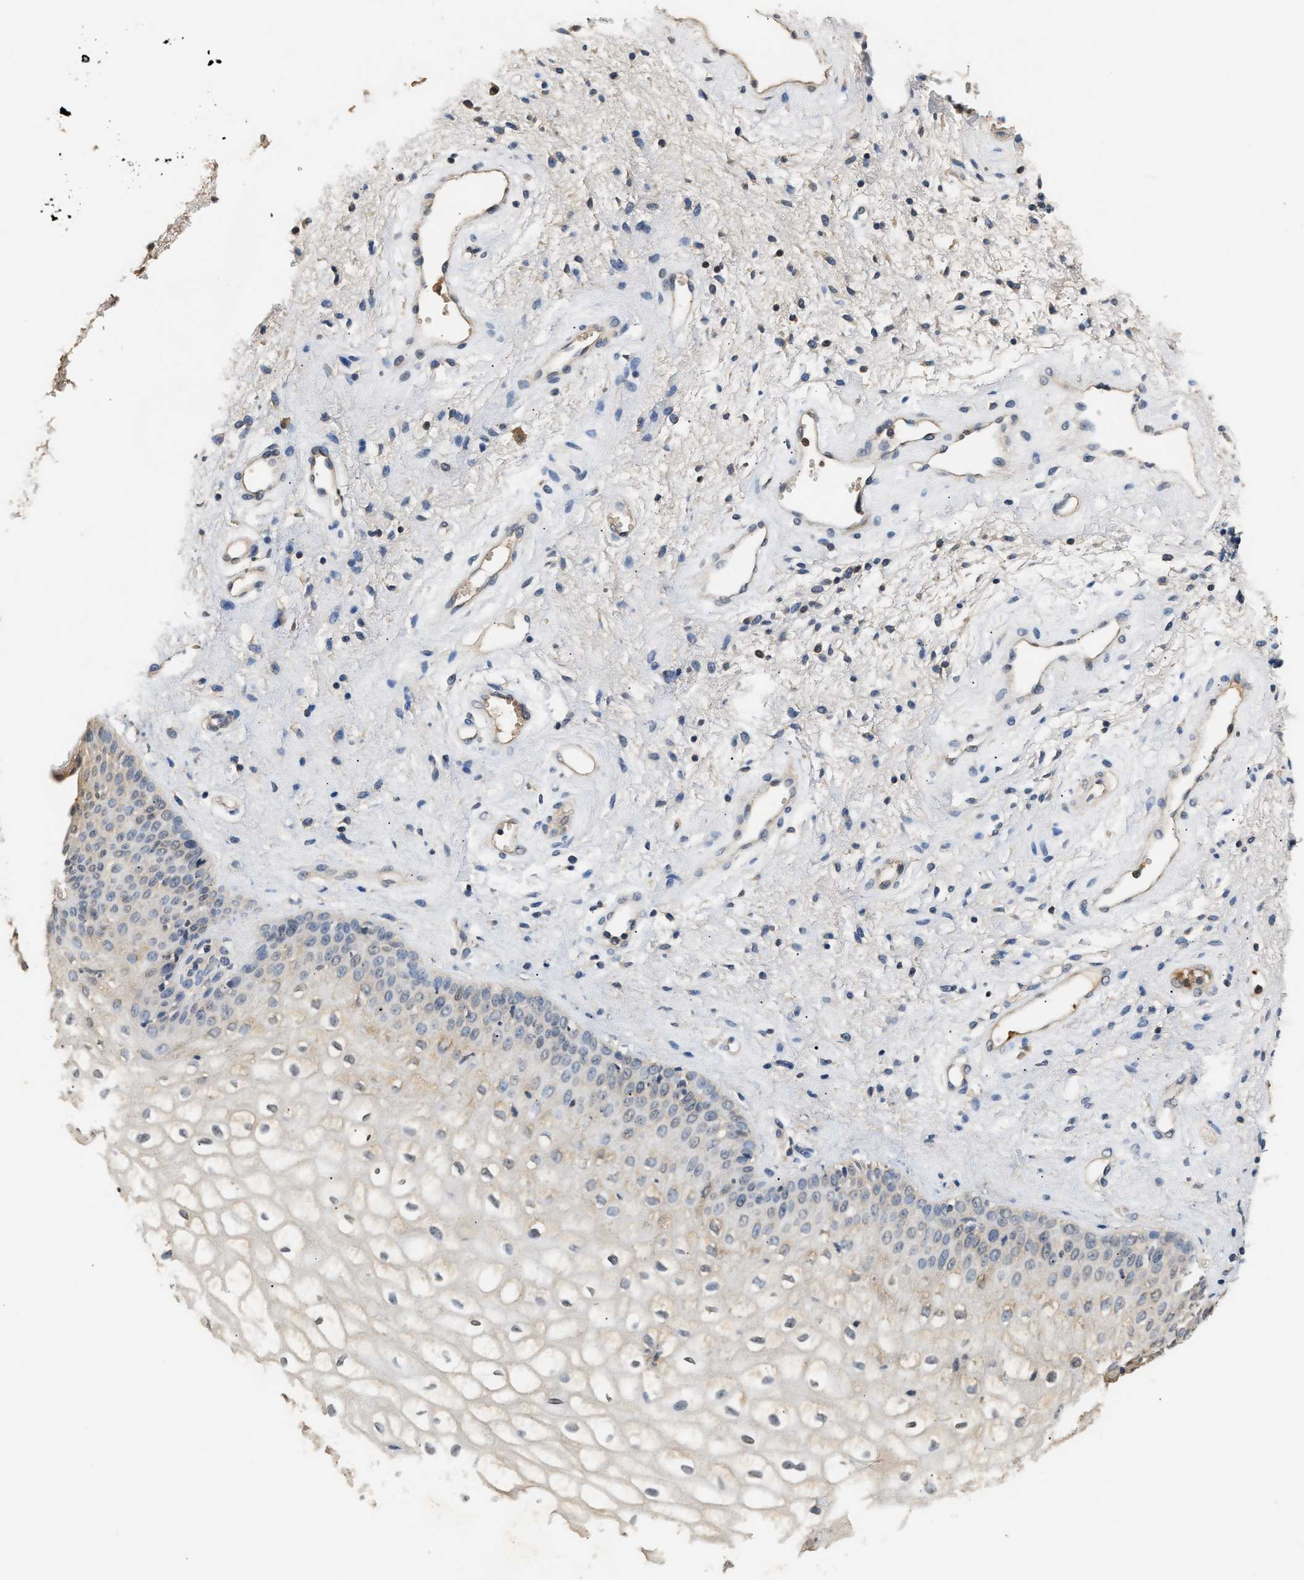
{"staining": {"intensity": "negative", "quantity": "none", "location": "none"}, "tissue": "vagina", "cell_type": "Squamous epithelial cells", "image_type": "normal", "snomed": [{"axis": "morphology", "description": "Normal tissue, NOS"}, {"axis": "topography", "description": "Vagina"}], "caption": "Photomicrograph shows no significant protein positivity in squamous epithelial cells of benign vagina. (DAB IHC, high magnification).", "gene": "GPI", "patient": {"sex": "female", "age": 34}}